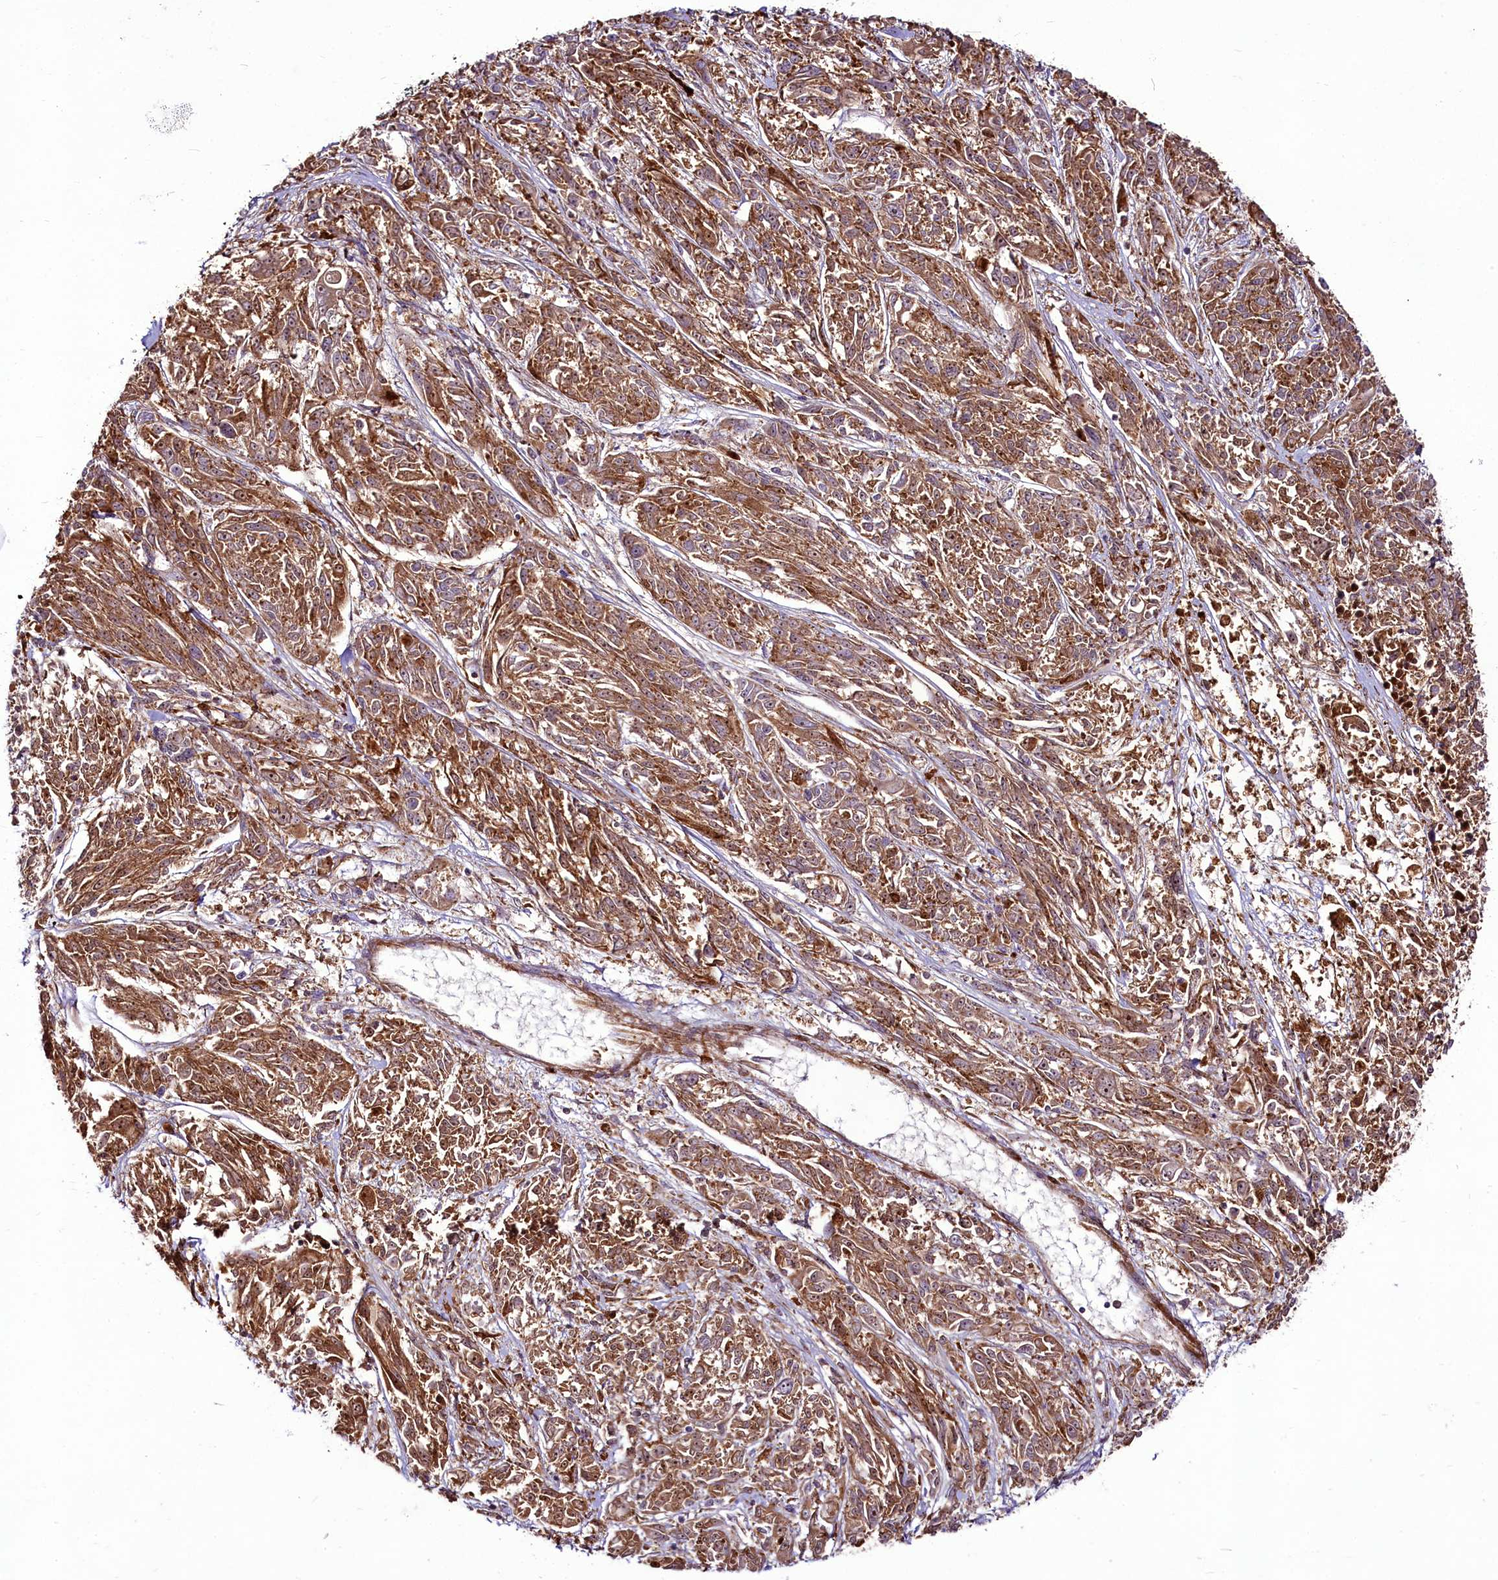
{"staining": {"intensity": "moderate", "quantity": ">75%", "location": "cytoplasmic/membranous"}, "tissue": "melanoma", "cell_type": "Tumor cells", "image_type": "cancer", "snomed": [{"axis": "morphology", "description": "Malignant melanoma, NOS"}, {"axis": "topography", "description": "Skin"}], "caption": "This photomicrograph exhibits melanoma stained with immunohistochemistry to label a protein in brown. The cytoplasmic/membranous of tumor cells show moderate positivity for the protein. Nuclei are counter-stained blue.", "gene": "RSBN1", "patient": {"sex": "male", "age": 53}}